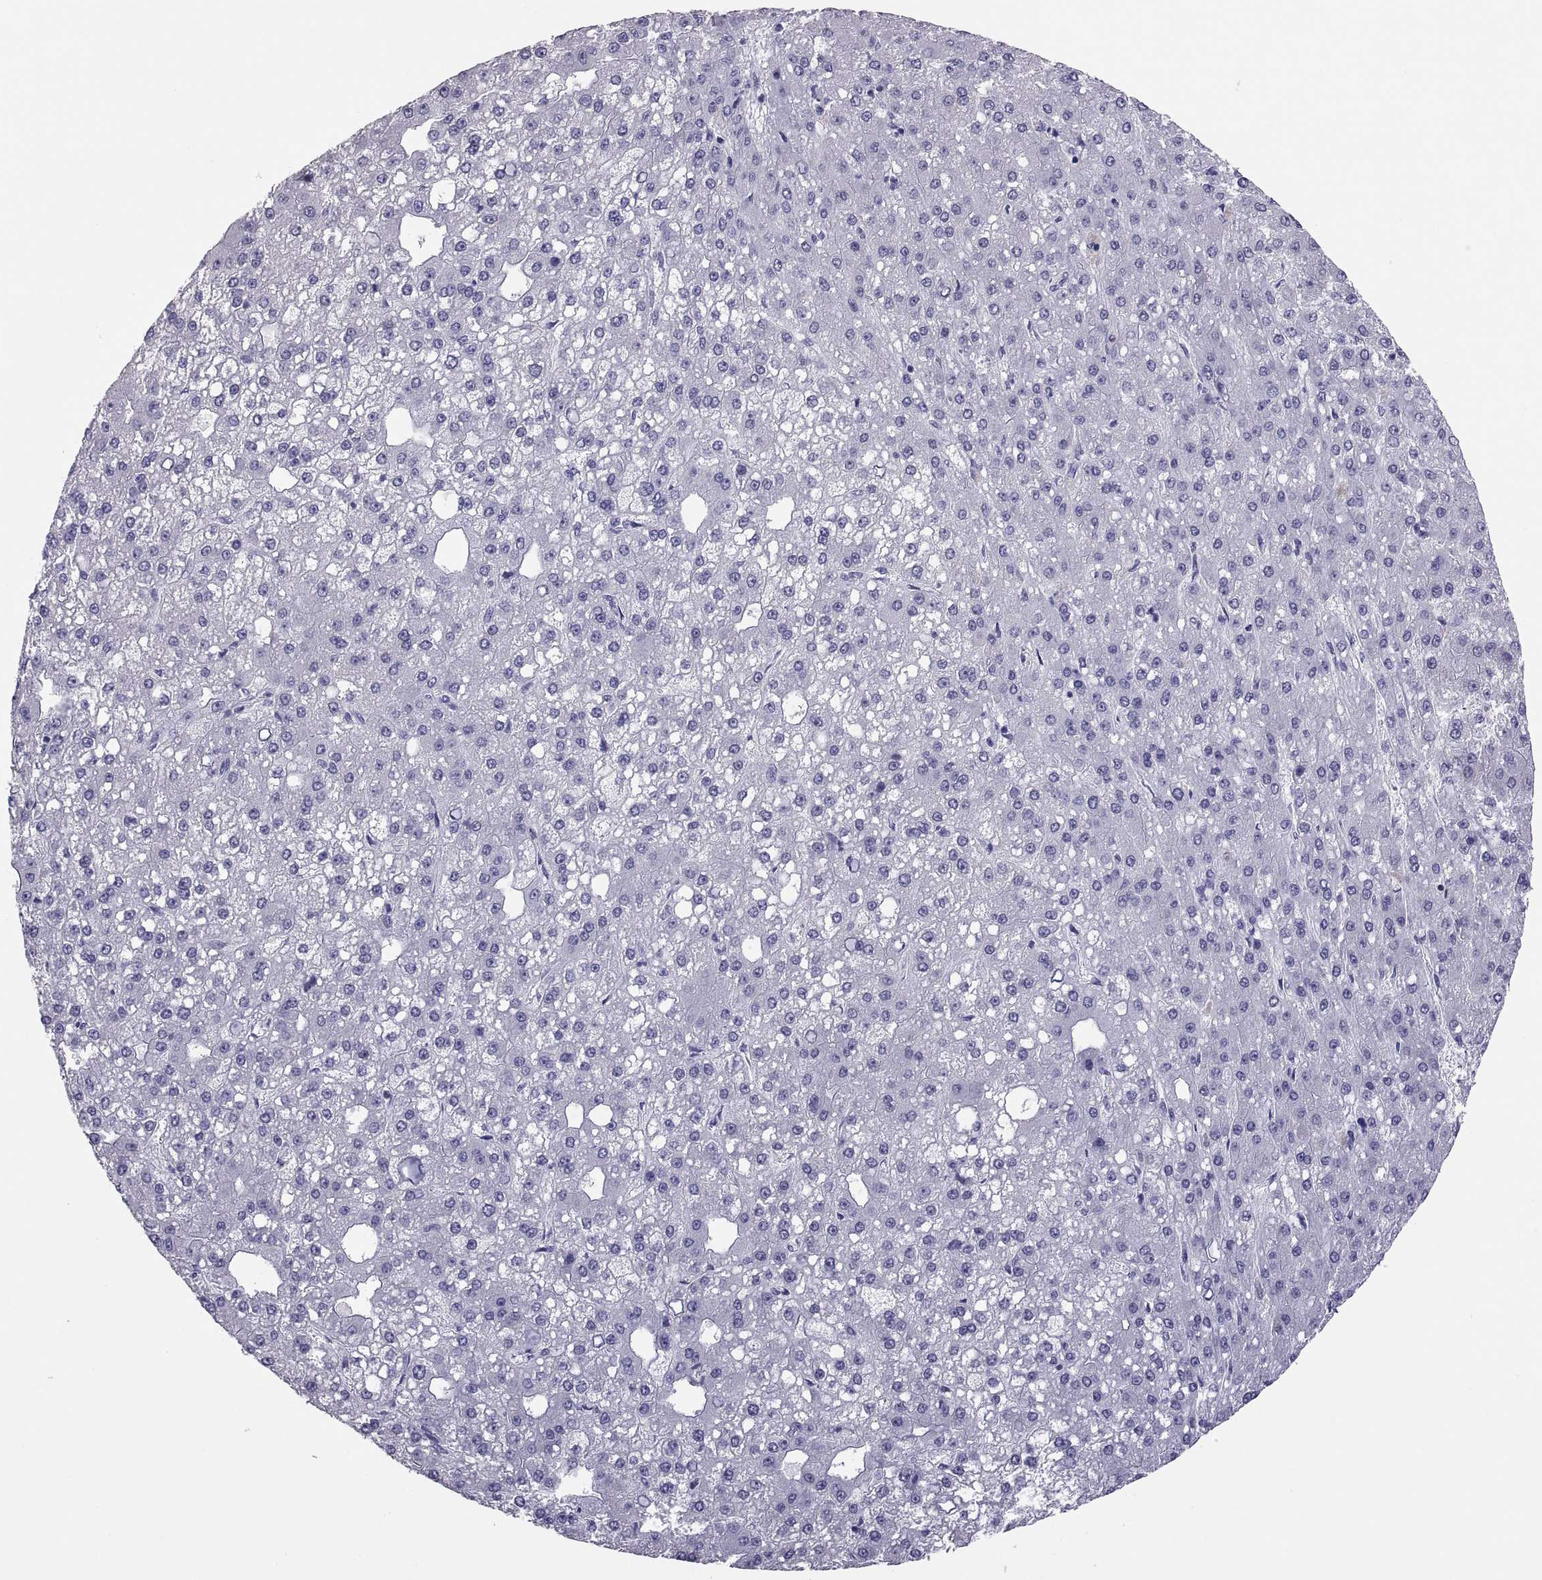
{"staining": {"intensity": "negative", "quantity": "none", "location": "none"}, "tissue": "liver cancer", "cell_type": "Tumor cells", "image_type": "cancer", "snomed": [{"axis": "morphology", "description": "Carcinoma, Hepatocellular, NOS"}, {"axis": "topography", "description": "Liver"}], "caption": "Liver hepatocellular carcinoma was stained to show a protein in brown. There is no significant staining in tumor cells.", "gene": "RNASE12", "patient": {"sex": "male", "age": 67}}